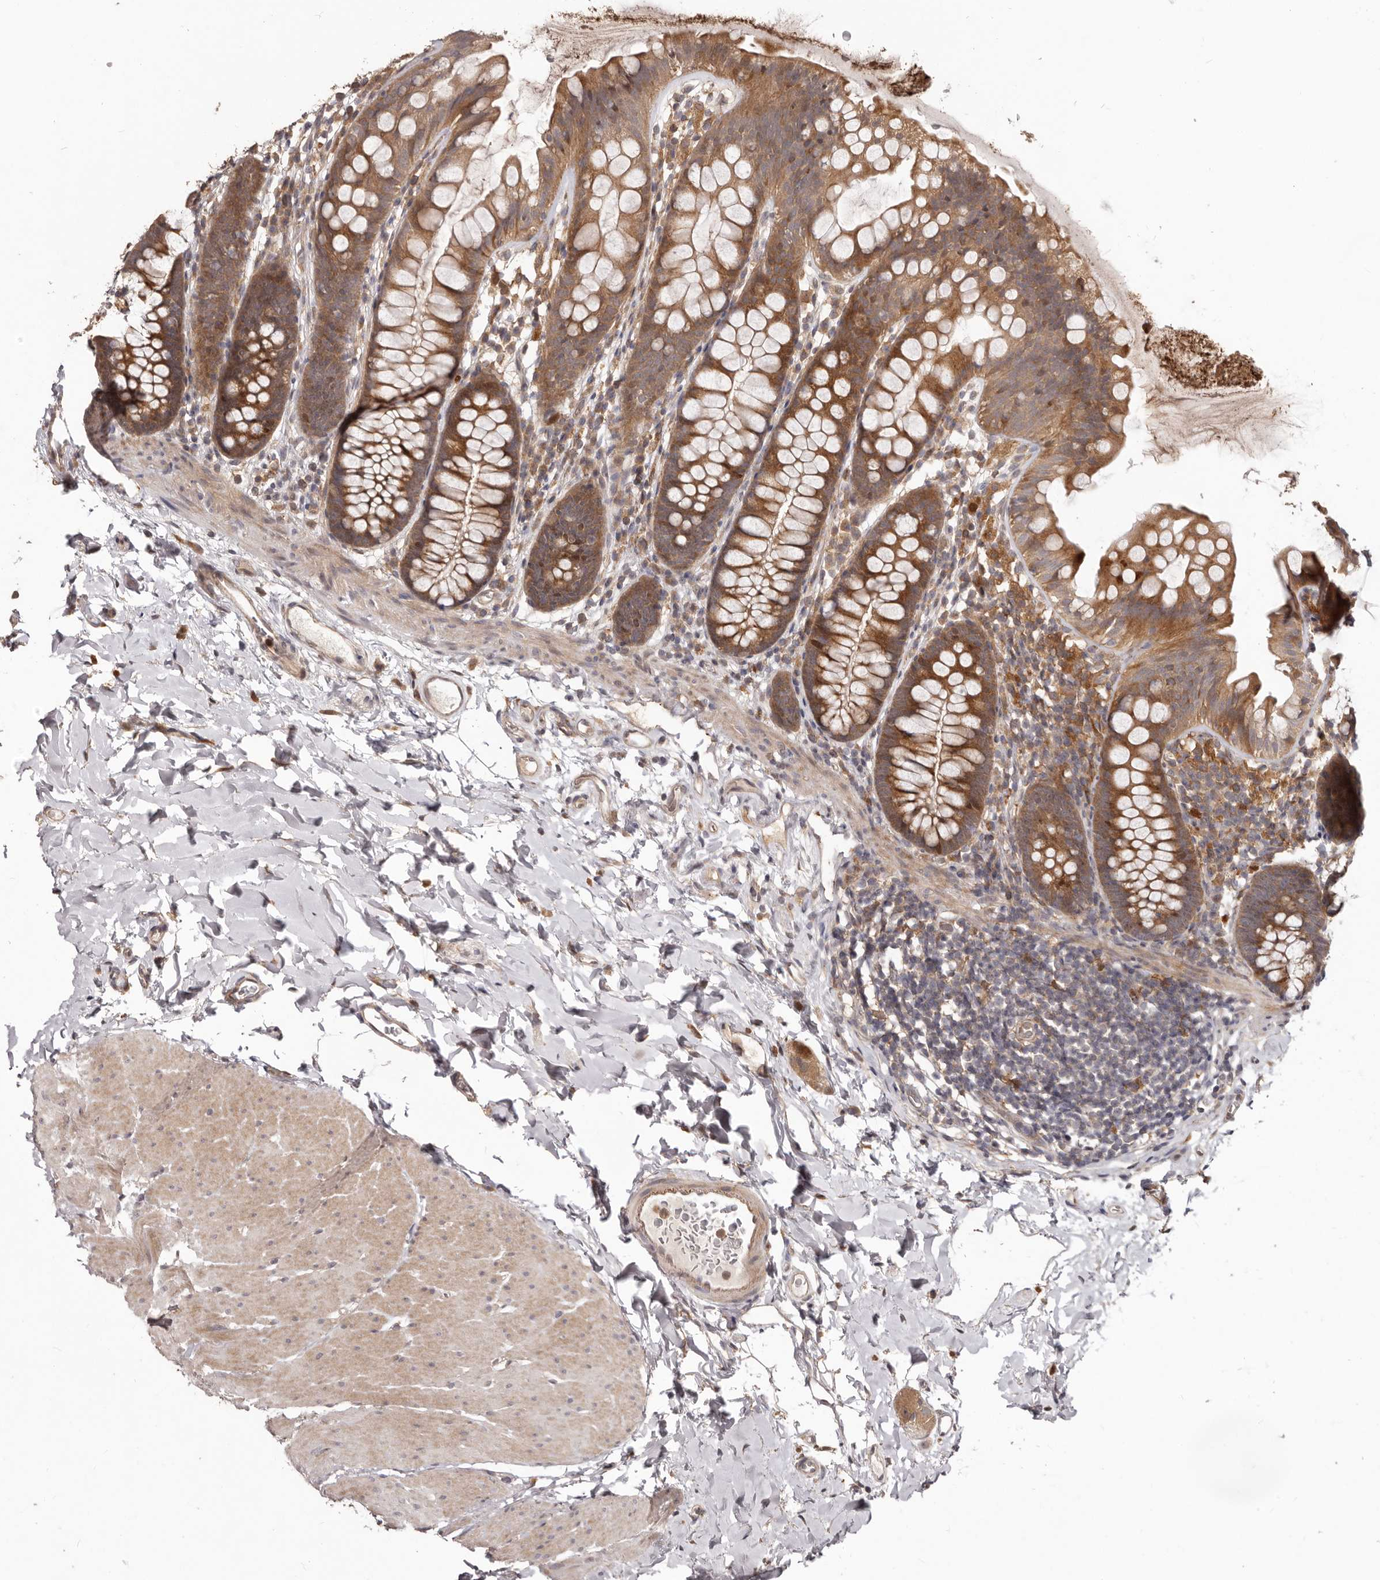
{"staining": {"intensity": "moderate", "quantity": "25%-75%", "location": "cytoplasmic/membranous"}, "tissue": "colon", "cell_type": "Endothelial cells", "image_type": "normal", "snomed": [{"axis": "morphology", "description": "Normal tissue, NOS"}, {"axis": "topography", "description": "Colon"}], "caption": "Protein staining of normal colon displays moderate cytoplasmic/membranous positivity in approximately 25%-75% of endothelial cells. Nuclei are stained in blue.", "gene": "RNF187", "patient": {"sex": "female", "age": 62}}